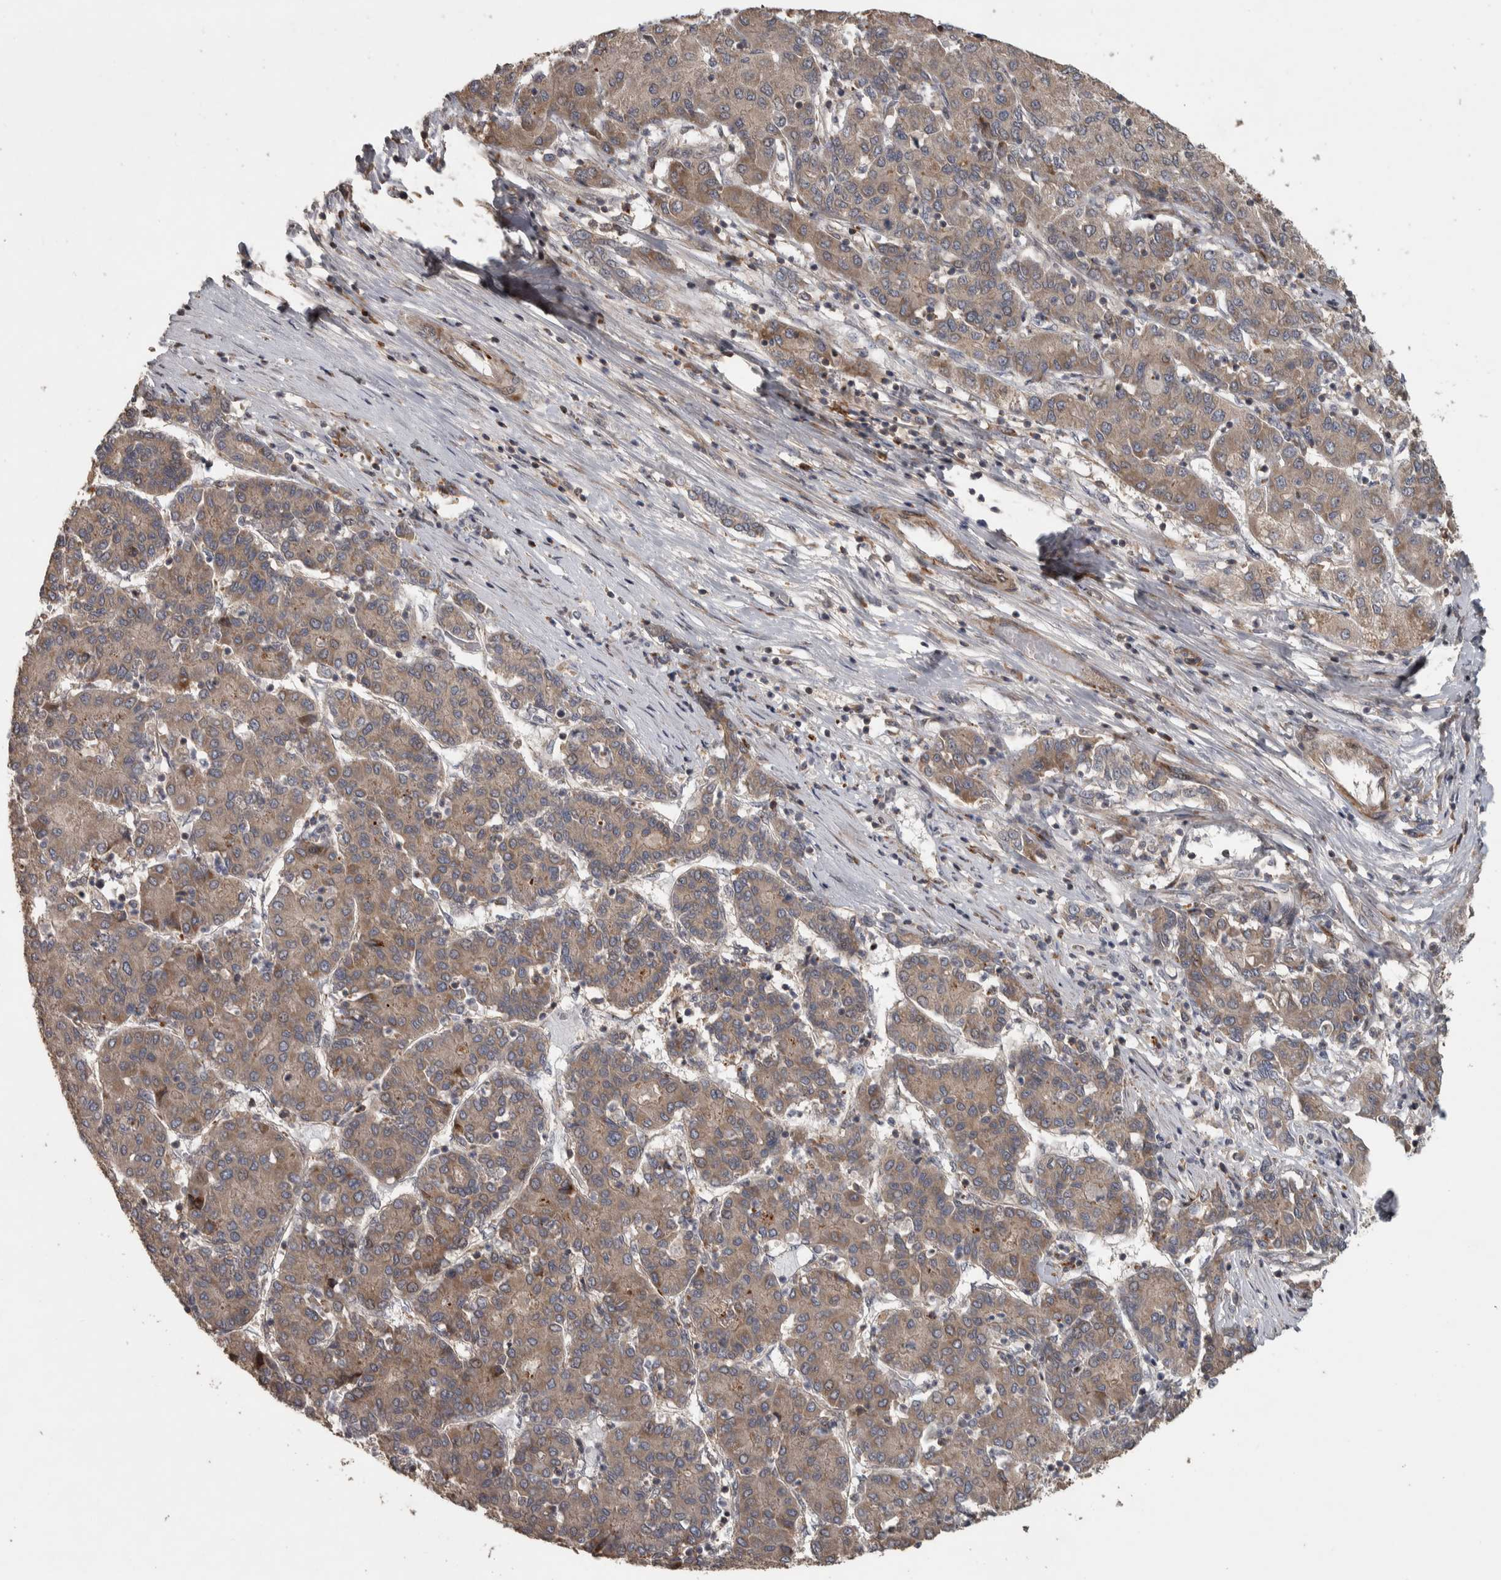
{"staining": {"intensity": "weak", "quantity": ">75%", "location": "cytoplasmic/membranous"}, "tissue": "liver cancer", "cell_type": "Tumor cells", "image_type": "cancer", "snomed": [{"axis": "morphology", "description": "Carcinoma, Hepatocellular, NOS"}, {"axis": "topography", "description": "Liver"}], "caption": "Immunohistochemistry (IHC) of liver cancer reveals low levels of weak cytoplasmic/membranous staining in about >75% of tumor cells. Using DAB (3,3'-diaminobenzidine) (brown) and hematoxylin (blue) stains, captured at high magnification using brightfield microscopy.", "gene": "ERAL1", "patient": {"sex": "male", "age": 65}}